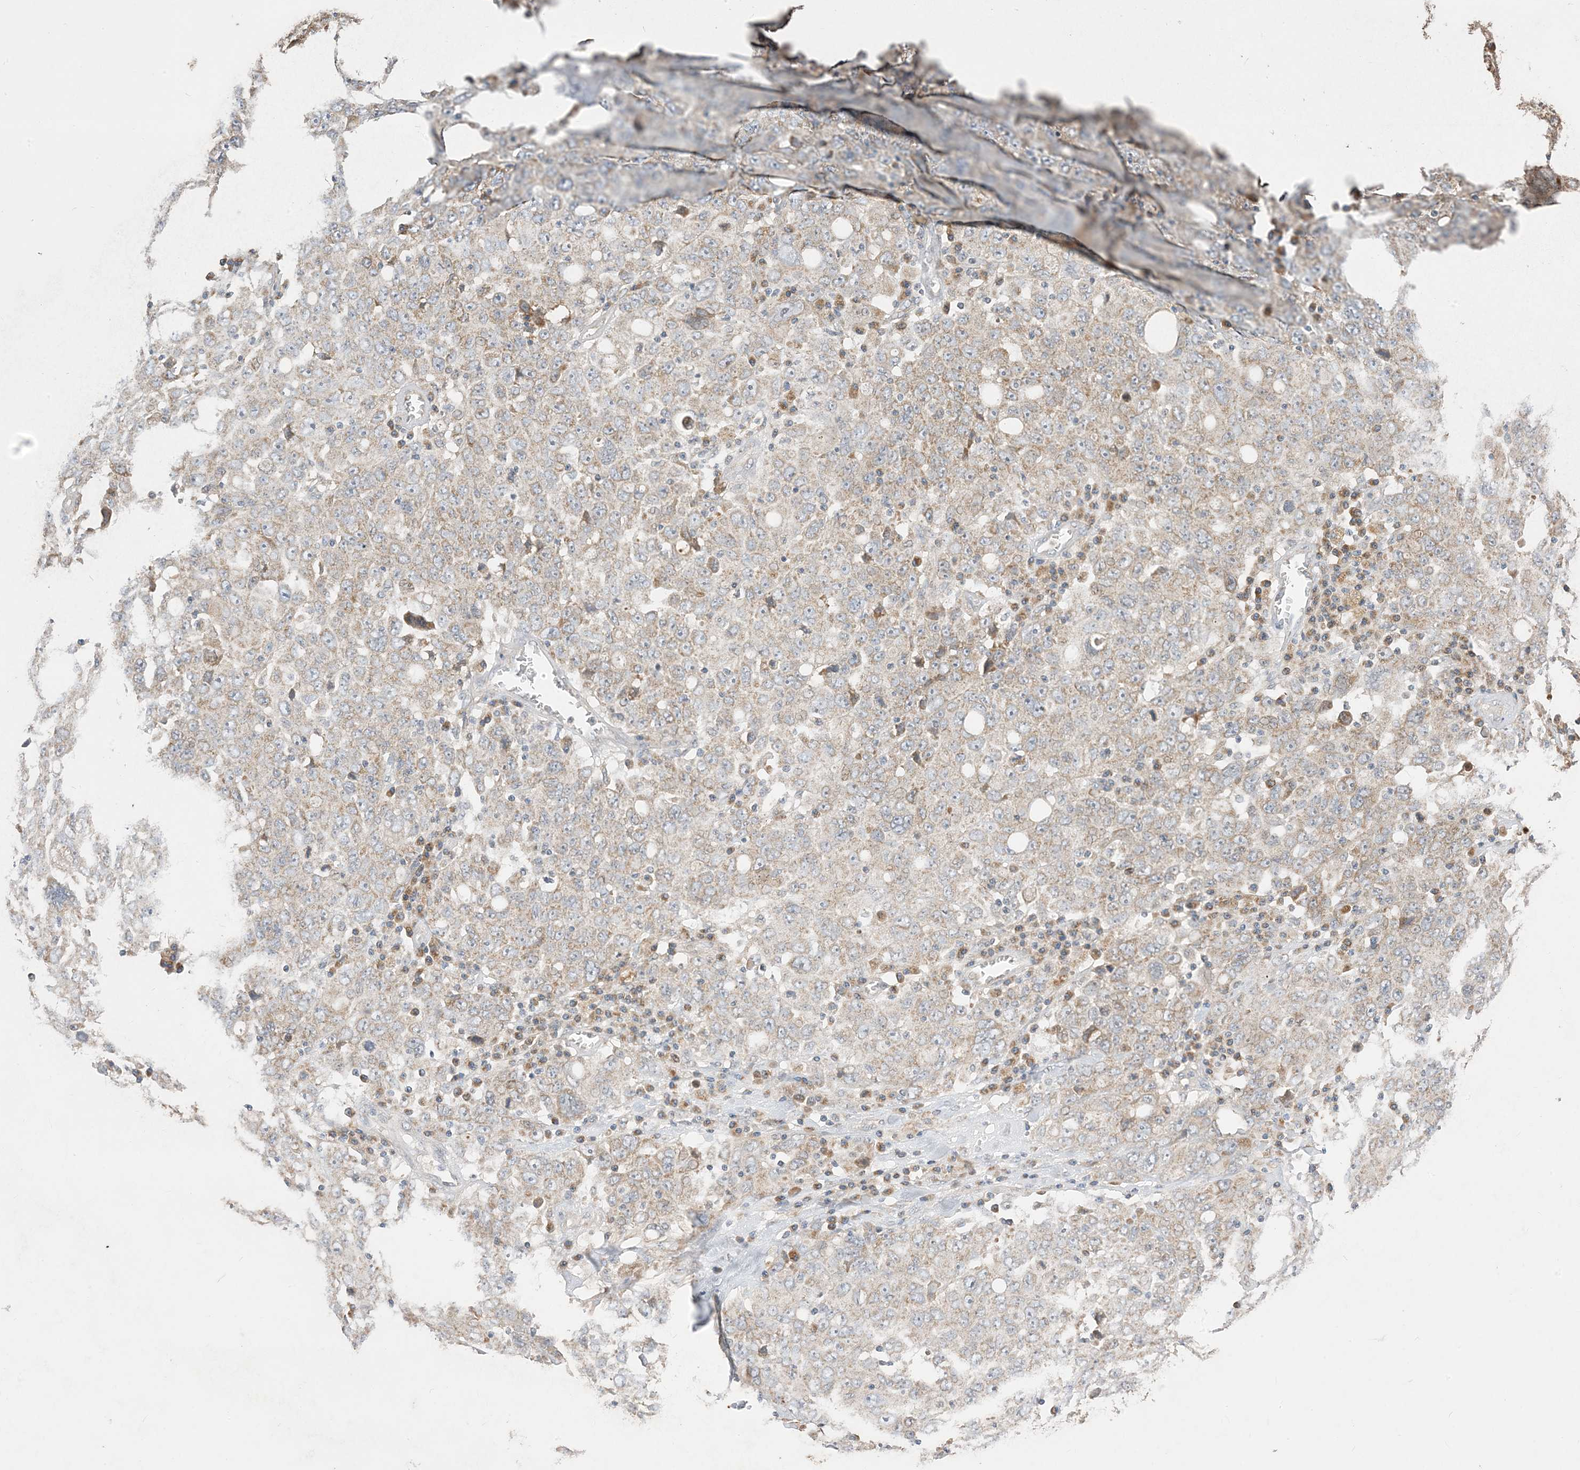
{"staining": {"intensity": "moderate", "quantity": ">75%", "location": "cytoplasmic/membranous"}, "tissue": "ovarian cancer", "cell_type": "Tumor cells", "image_type": "cancer", "snomed": [{"axis": "morphology", "description": "Carcinoma, endometroid"}, {"axis": "topography", "description": "Ovary"}], "caption": "Endometroid carcinoma (ovarian) tissue reveals moderate cytoplasmic/membranous positivity in about >75% of tumor cells", "gene": "SIRT3", "patient": {"sex": "female", "age": 62}}